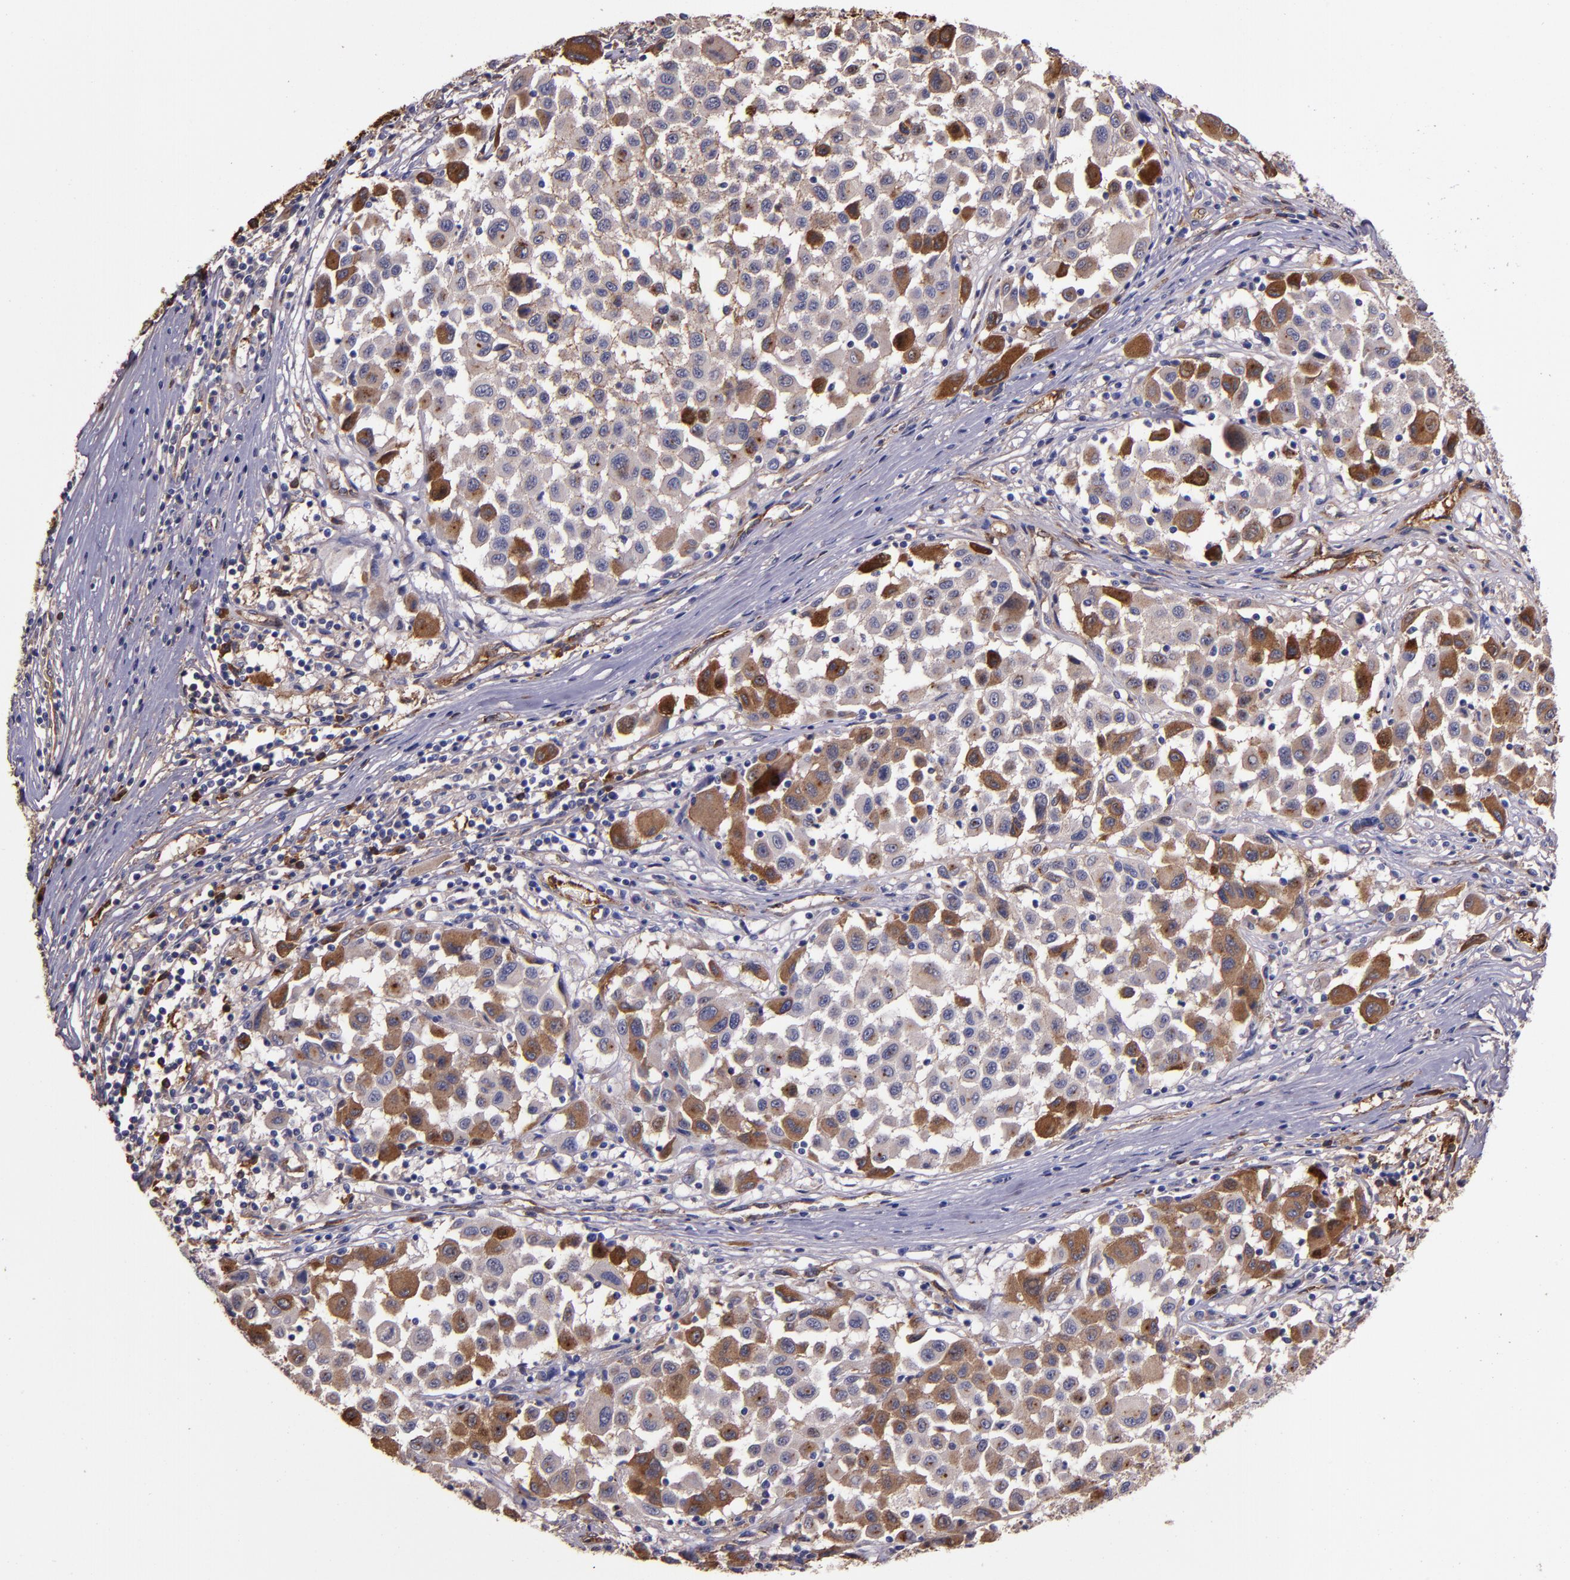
{"staining": {"intensity": "weak", "quantity": ">75%", "location": "cytoplasmic/membranous"}, "tissue": "melanoma", "cell_type": "Tumor cells", "image_type": "cancer", "snomed": [{"axis": "morphology", "description": "Malignant melanoma, Metastatic site"}, {"axis": "topography", "description": "Lymph node"}], "caption": "Brown immunohistochemical staining in human melanoma demonstrates weak cytoplasmic/membranous staining in about >75% of tumor cells.", "gene": "A2M", "patient": {"sex": "male", "age": 61}}